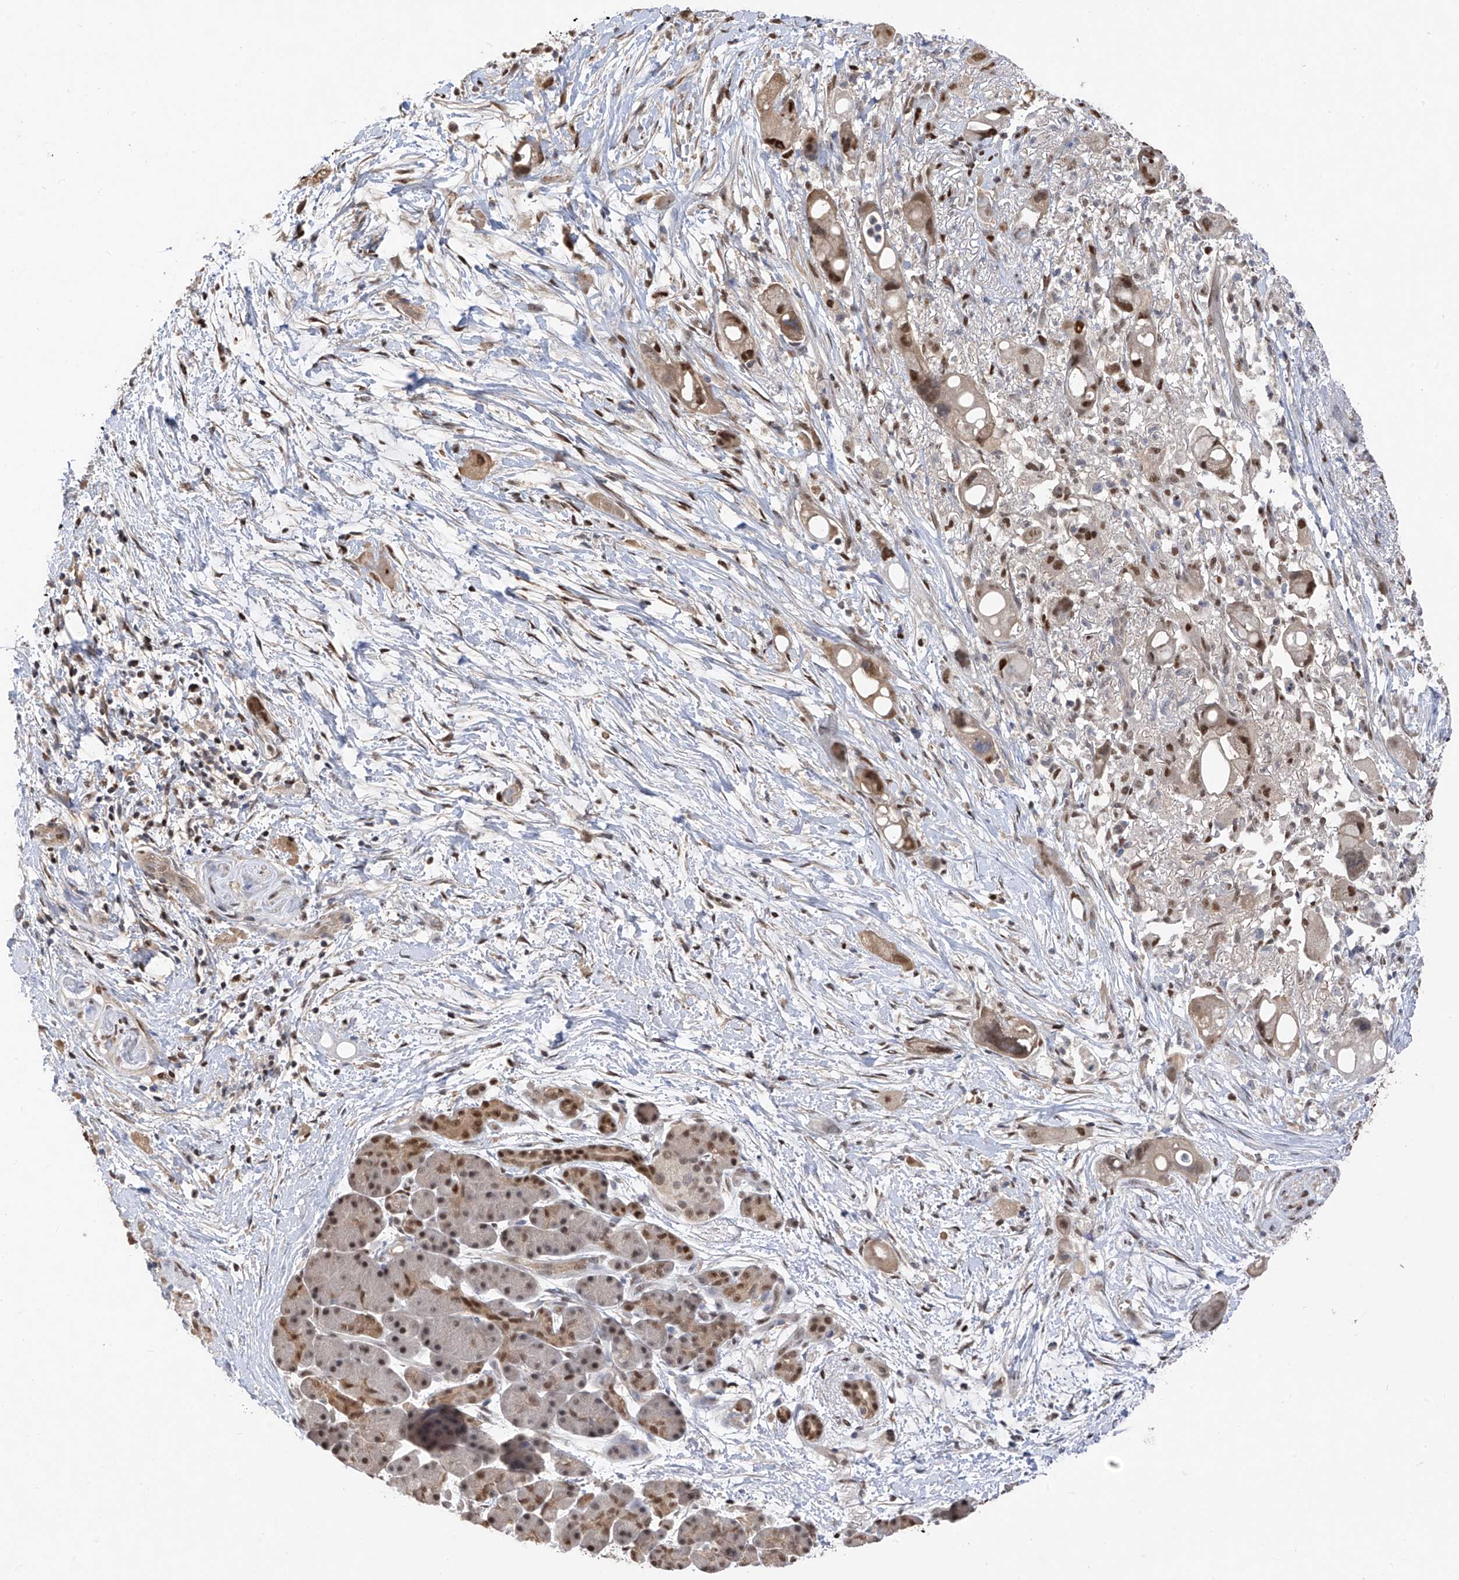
{"staining": {"intensity": "weak", "quantity": "25%-75%", "location": "nuclear"}, "tissue": "pancreatic cancer", "cell_type": "Tumor cells", "image_type": "cancer", "snomed": [{"axis": "morphology", "description": "Normal tissue, NOS"}, {"axis": "morphology", "description": "Adenocarcinoma, NOS"}, {"axis": "topography", "description": "Pancreas"}], "caption": "DAB immunohistochemical staining of human pancreatic cancer demonstrates weak nuclear protein expression in approximately 25%-75% of tumor cells. The staining is performed using DAB (3,3'-diaminobenzidine) brown chromogen to label protein expression. The nuclei are counter-stained blue using hematoxylin.", "gene": "PMM1", "patient": {"sex": "female", "age": 68}}